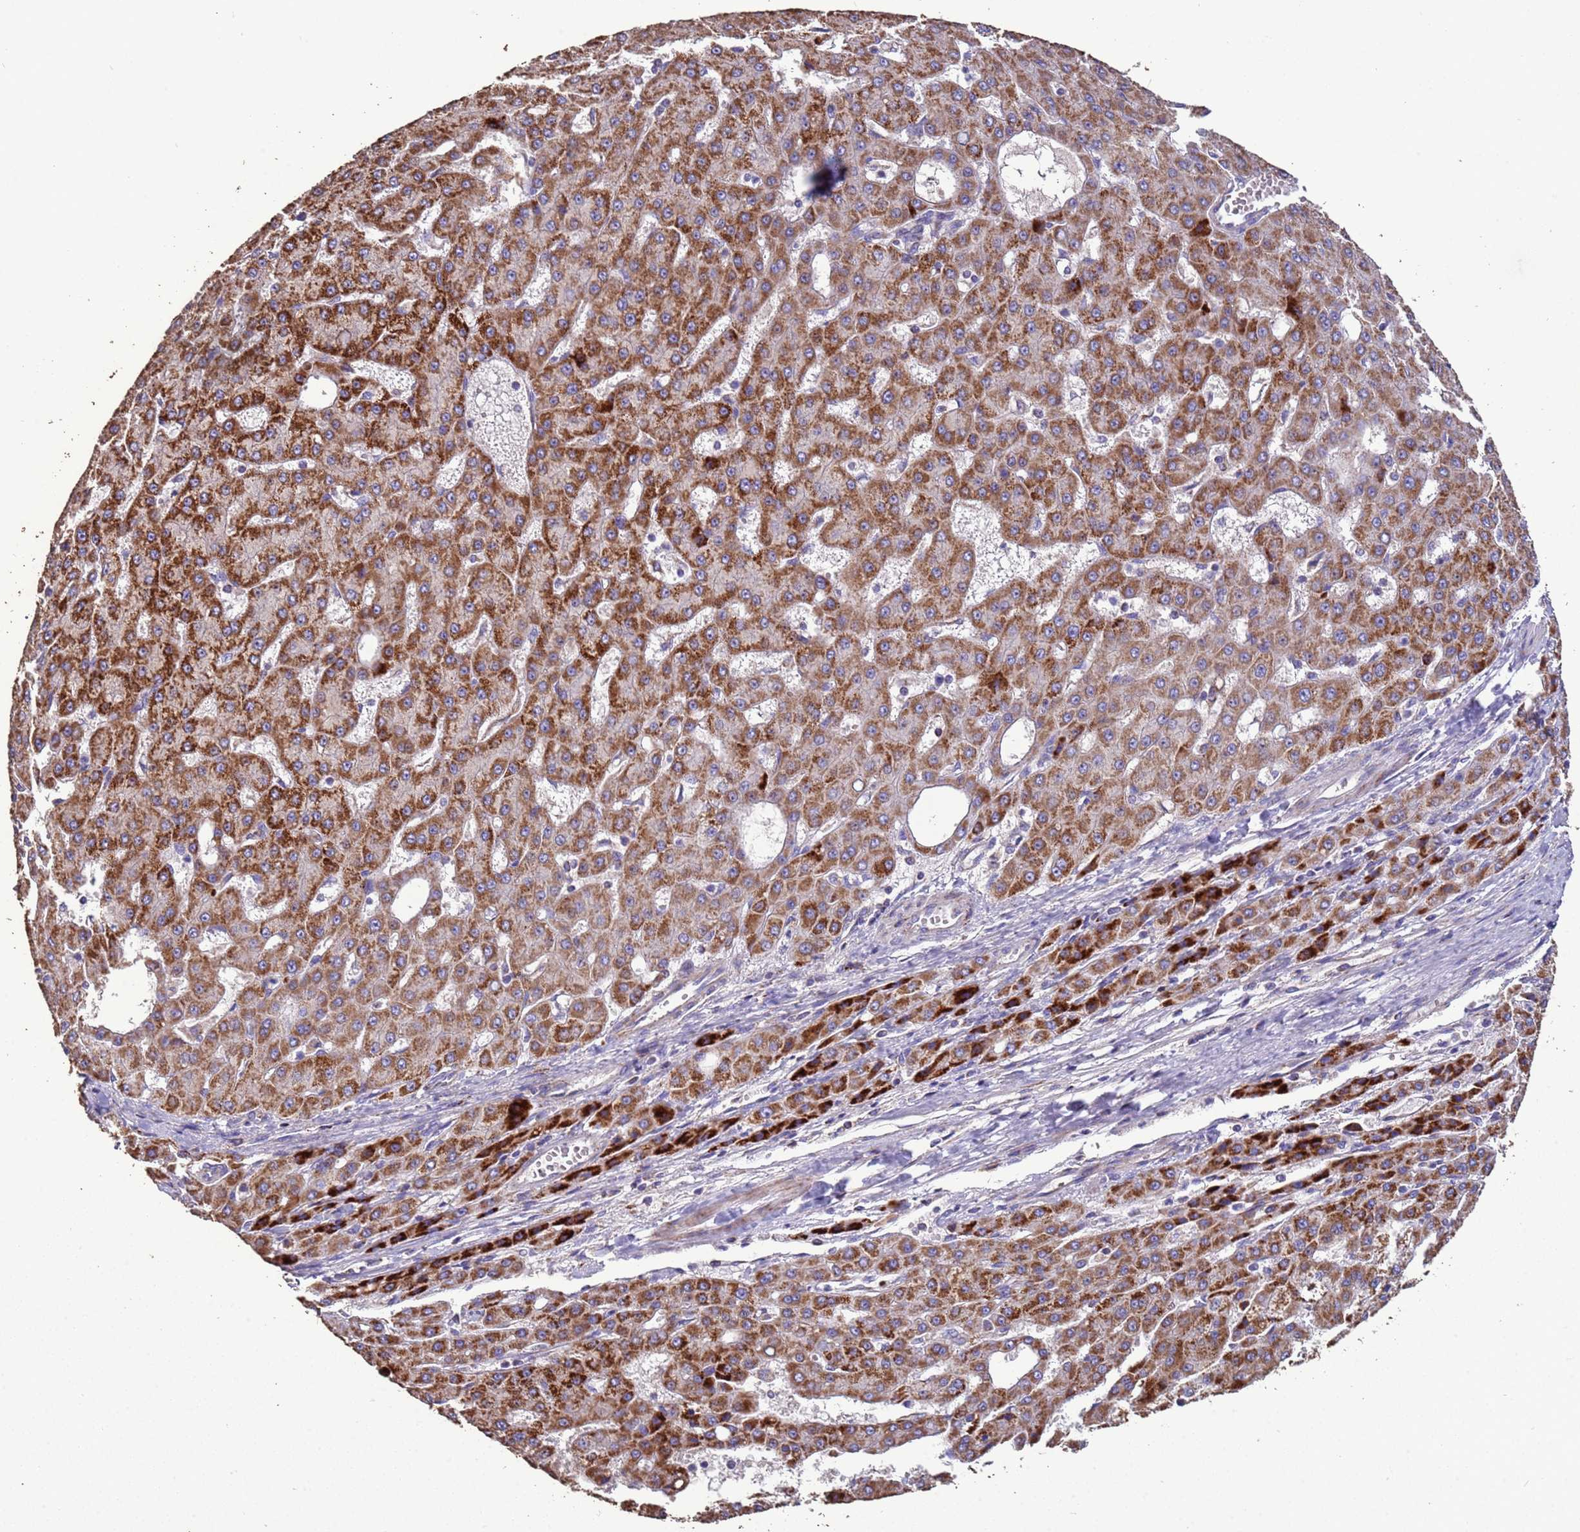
{"staining": {"intensity": "strong", "quantity": ">75%", "location": "cytoplasmic/membranous"}, "tissue": "liver cancer", "cell_type": "Tumor cells", "image_type": "cancer", "snomed": [{"axis": "morphology", "description": "Carcinoma, Hepatocellular, NOS"}, {"axis": "topography", "description": "Liver"}], "caption": "Liver cancer (hepatocellular carcinoma) stained with a brown dye shows strong cytoplasmic/membranous positive expression in approximately >75% of tumor cells.", "gene": "ZNFX1", "patient": {"sex": "male", "age": 47}}